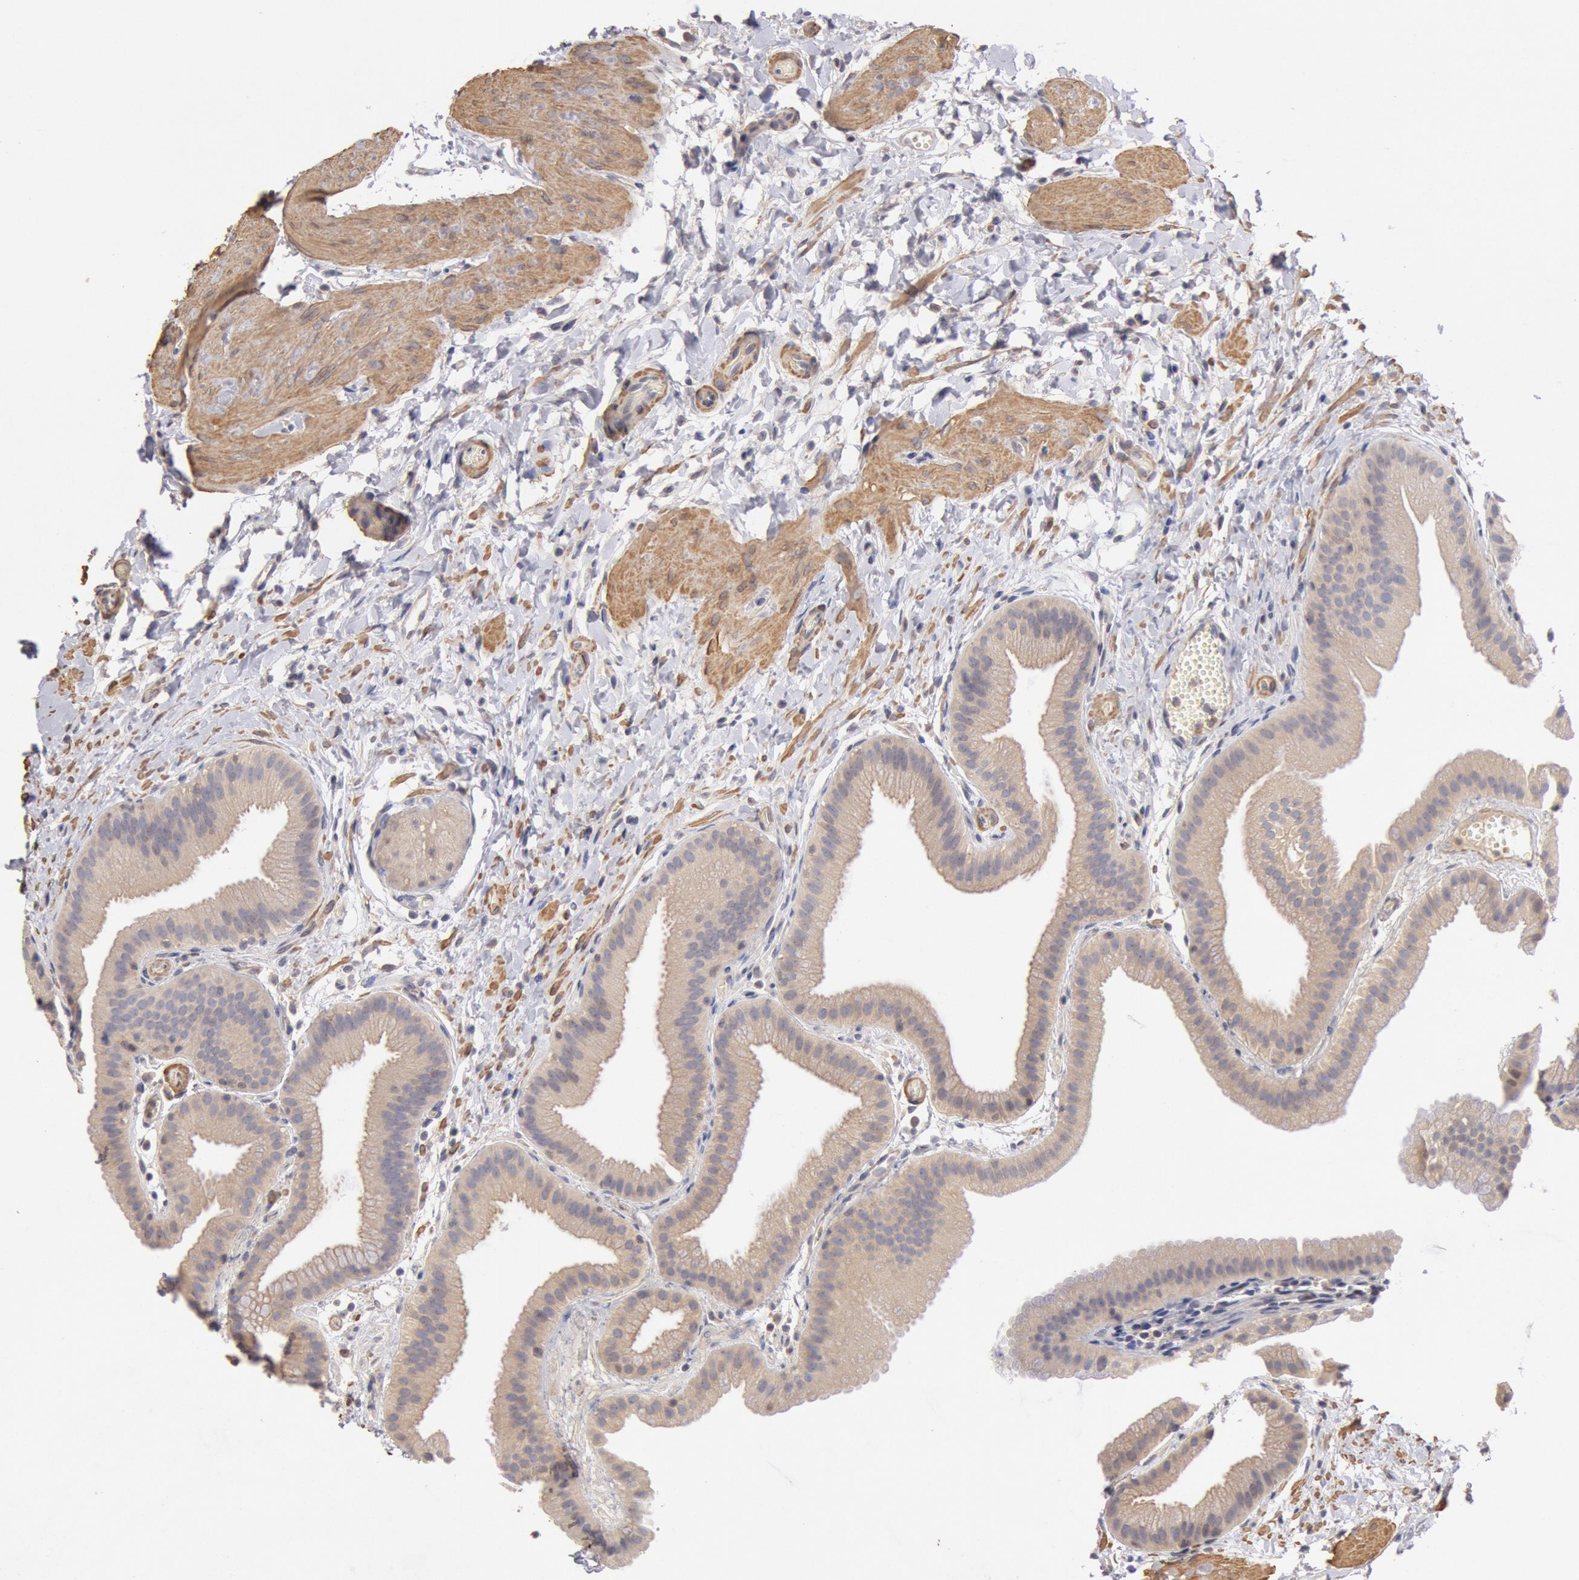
{"staining": {"intensity": "weak", "quantity": ">75%", "location": "cytoplasmic/membranous"}, "tissue": "gallbladder", "cell_type": "Glandular cells", "image_type": "normal", "snomed": [{"axis": "morphology", "description": "Normal tissue, NOS"}, {"axis": "topography", "description": "Gallbladder"}], "caption": "A brown stain shows weak cytoplasmic/membranous positivity of a protein in glandular cells of benign human gallbladder. The staining was performed using DAB (3,3'-diaminobenzidine) to visualize the protein expression in brown, while the nuclei were stained in blue with hematoxylin (Magnification: 20x).", "gene": "TMED8", "patient": {"sex": "female", "age": 63}}